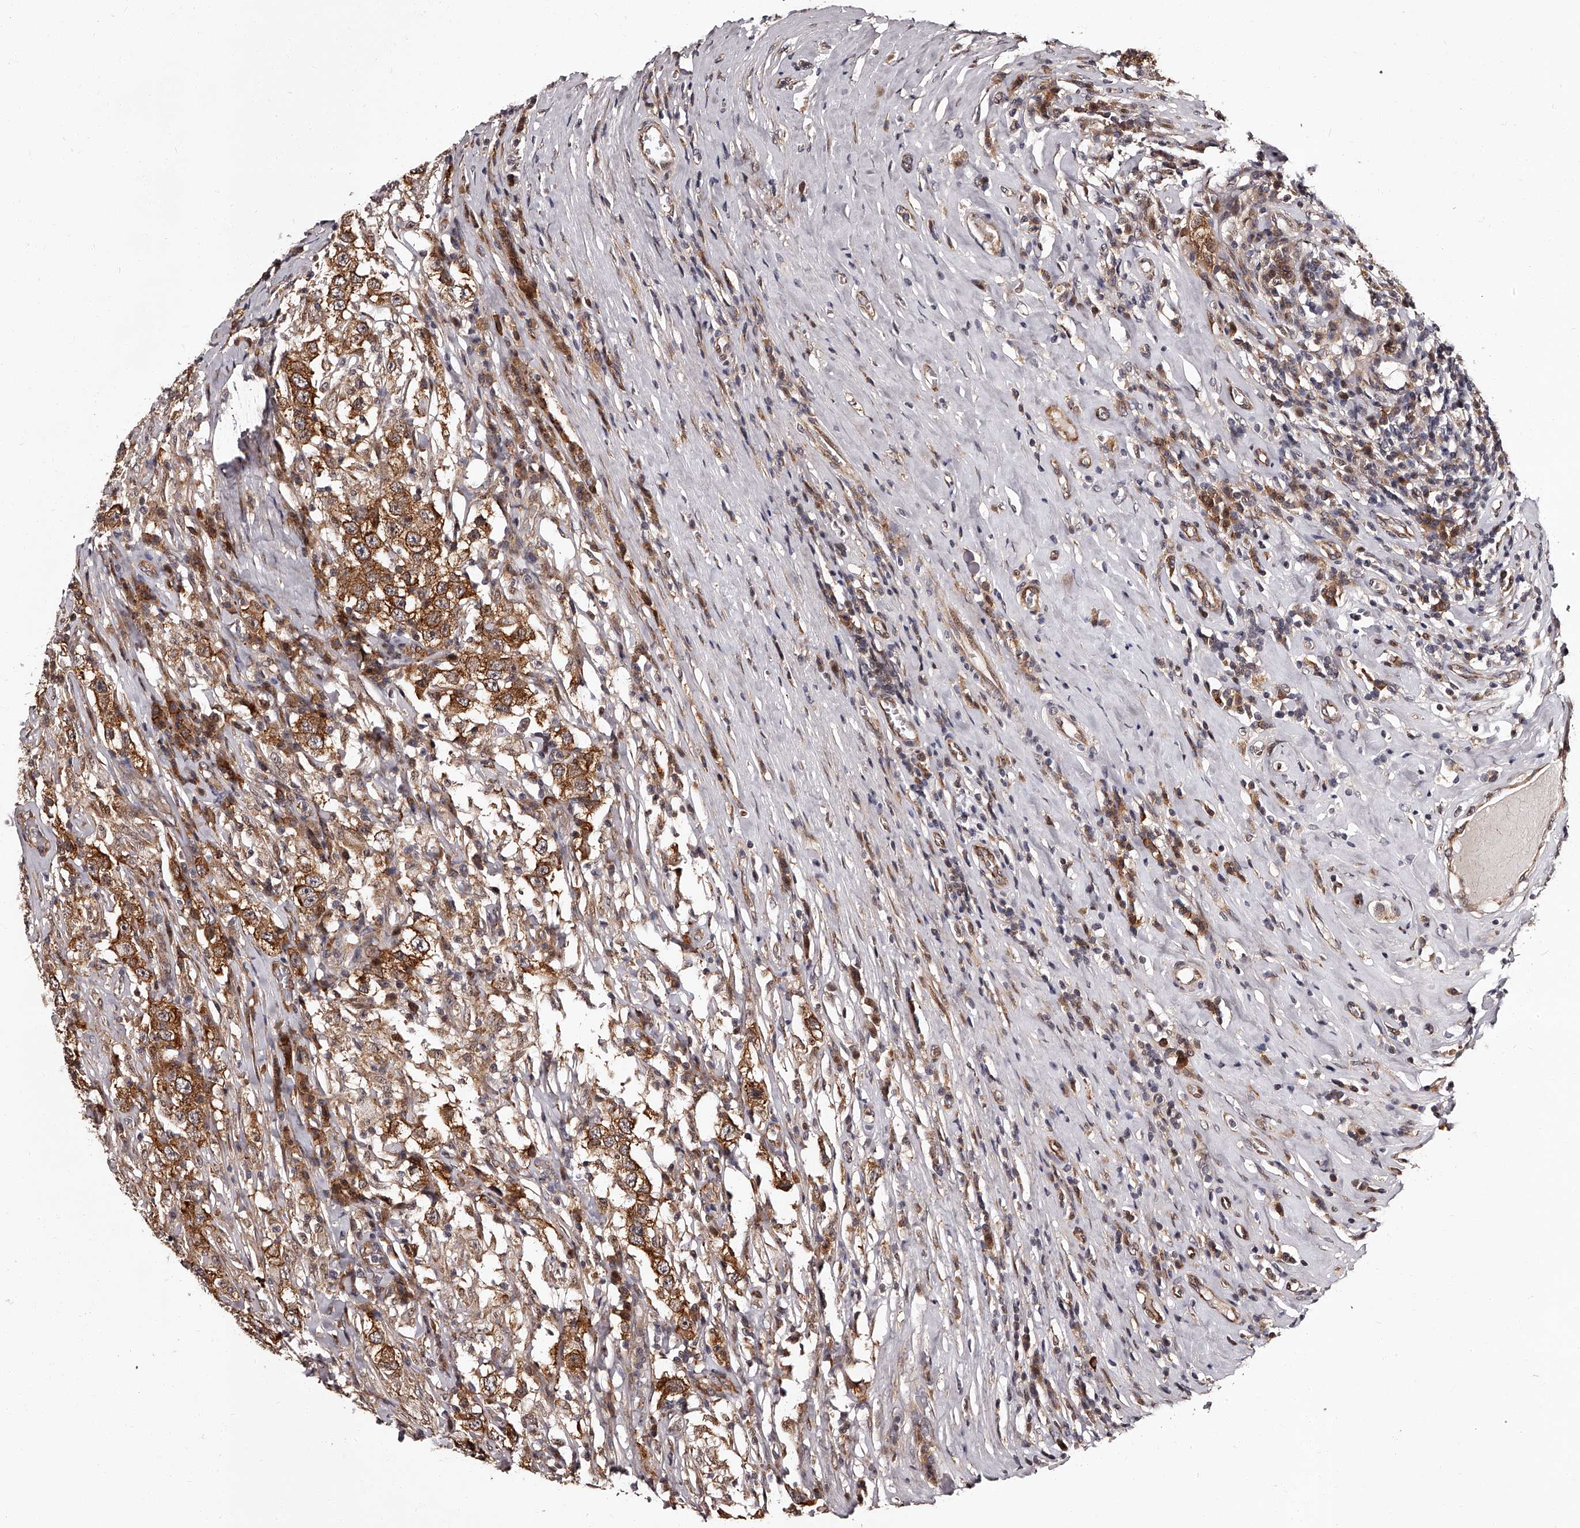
{"staining": {"intensity": "moderate", "quantity": ">75%", "location": "cytoplasmic/membranous"}, "tissue": "testis cancer", "cell_type": "Tumor cells", "image_type": "cancer", "snomed": [{"axis": "morphology", "description": "Seminoma, NOS"}, {"axis": "topography", "description": "Testis"}], "caption": "The image exhibits immunohistochemical staining of testis cancer. There is moderate cytoplasmic/membranous expression is present in approximately >75% of tumor cells.", "gene": "RSC1A1", "patient": {"sex": "male", "age": 41}}